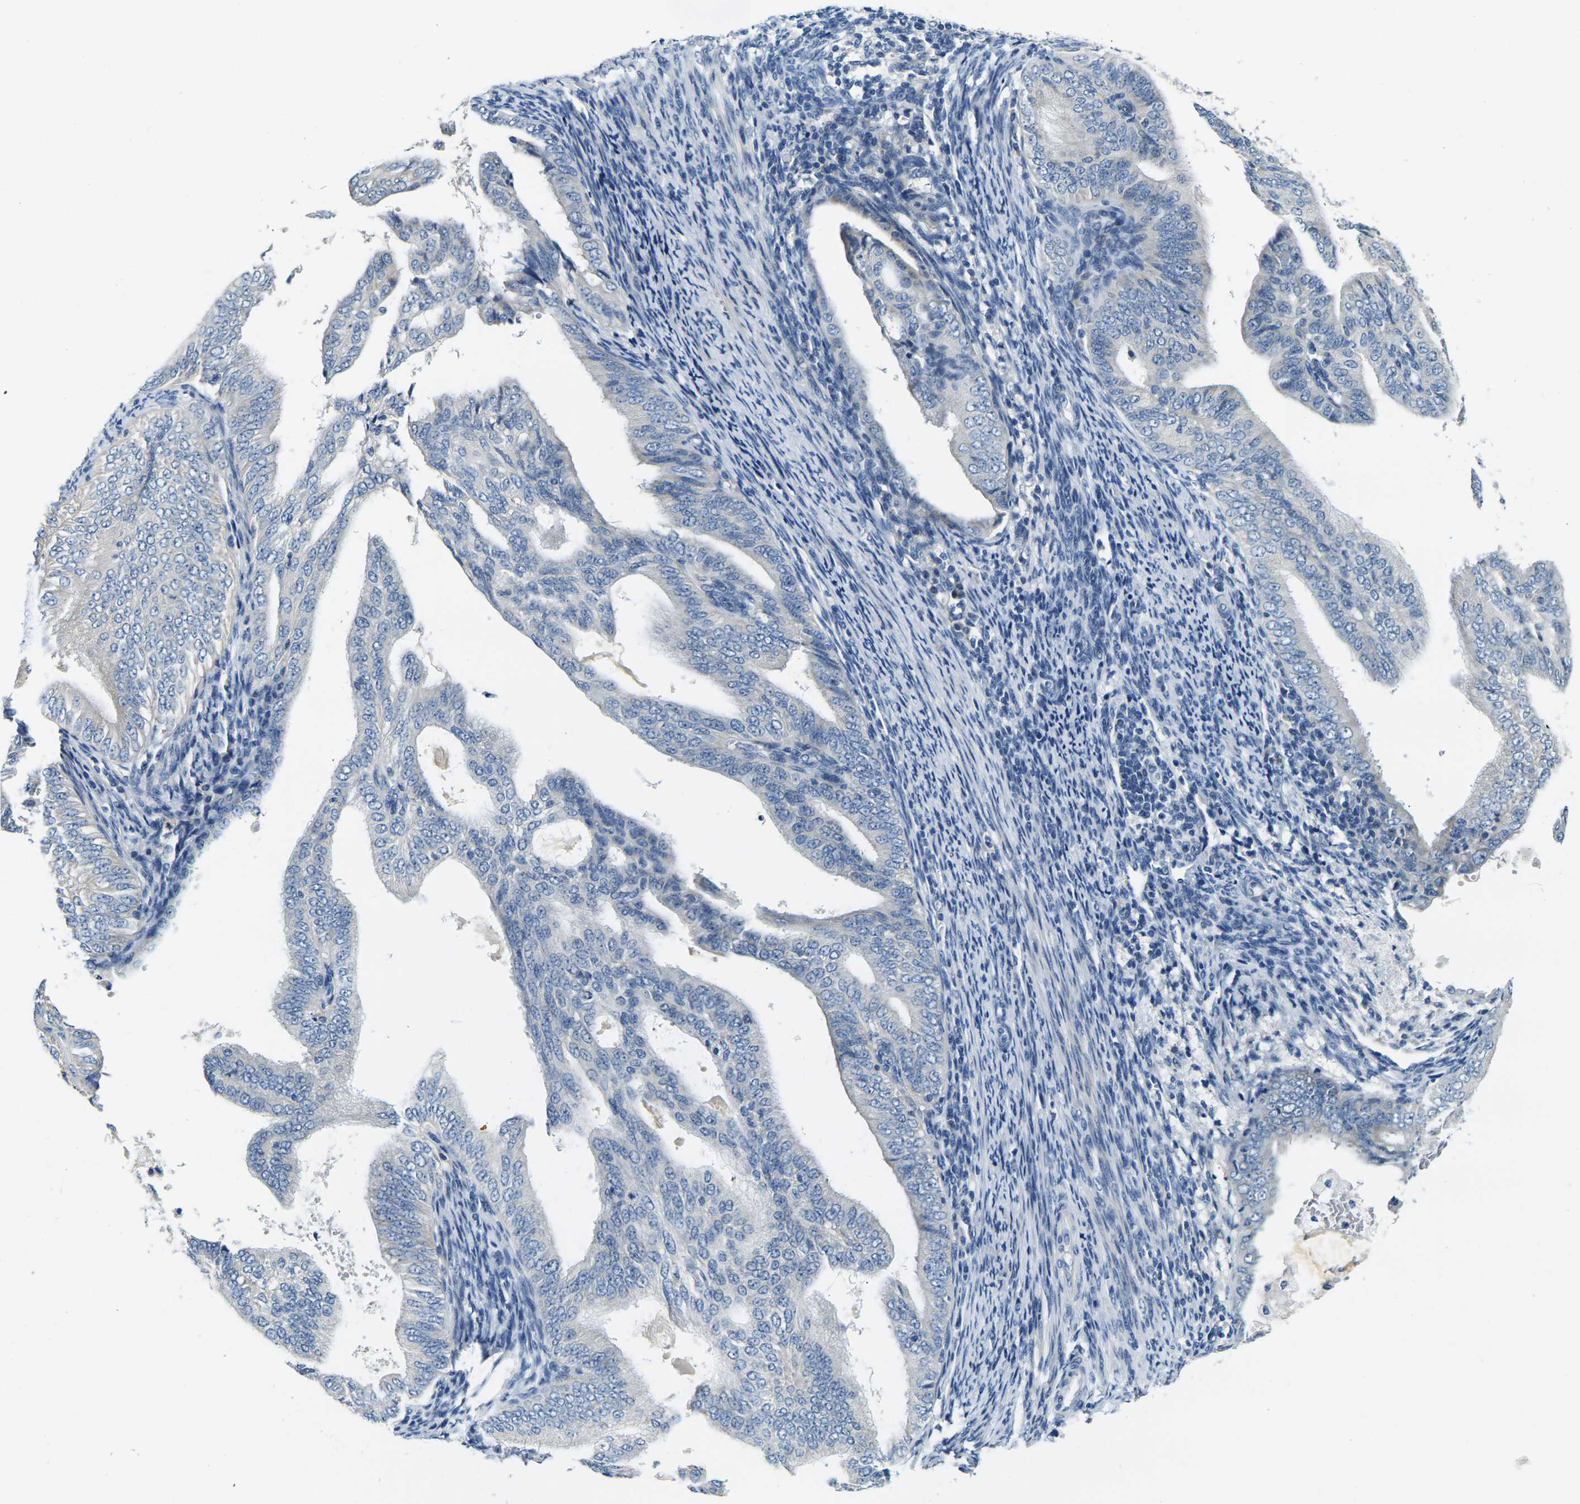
{"staining": {"intensity": "negative", "quantity": "none", "location": "none"}, "tissue": "endometrial cancer", "cell_type": "Tumor cells", "image_type": "cancer", "snomed": [{"axis": "morphology", "description": "Adenocarcinoma, NOS"}, {"axis": "topography", "description": "Endometrium"}], "caption": "This micrograph is of endometrial cancer (adenocarcinoma) stained with IHC to label a protein in brown with the nuclei are counter-stained blue. There is no staining in tumor cells. The staining was performed using DAB (3,3'-diaminobenzidine) to visualize the protein expression in brown, while the nuclei were stained in blue with hematoxylin (Magnification: 20x).", "gene": "SHISAL2B", "patient": {"sex": "female", "age": 58}}